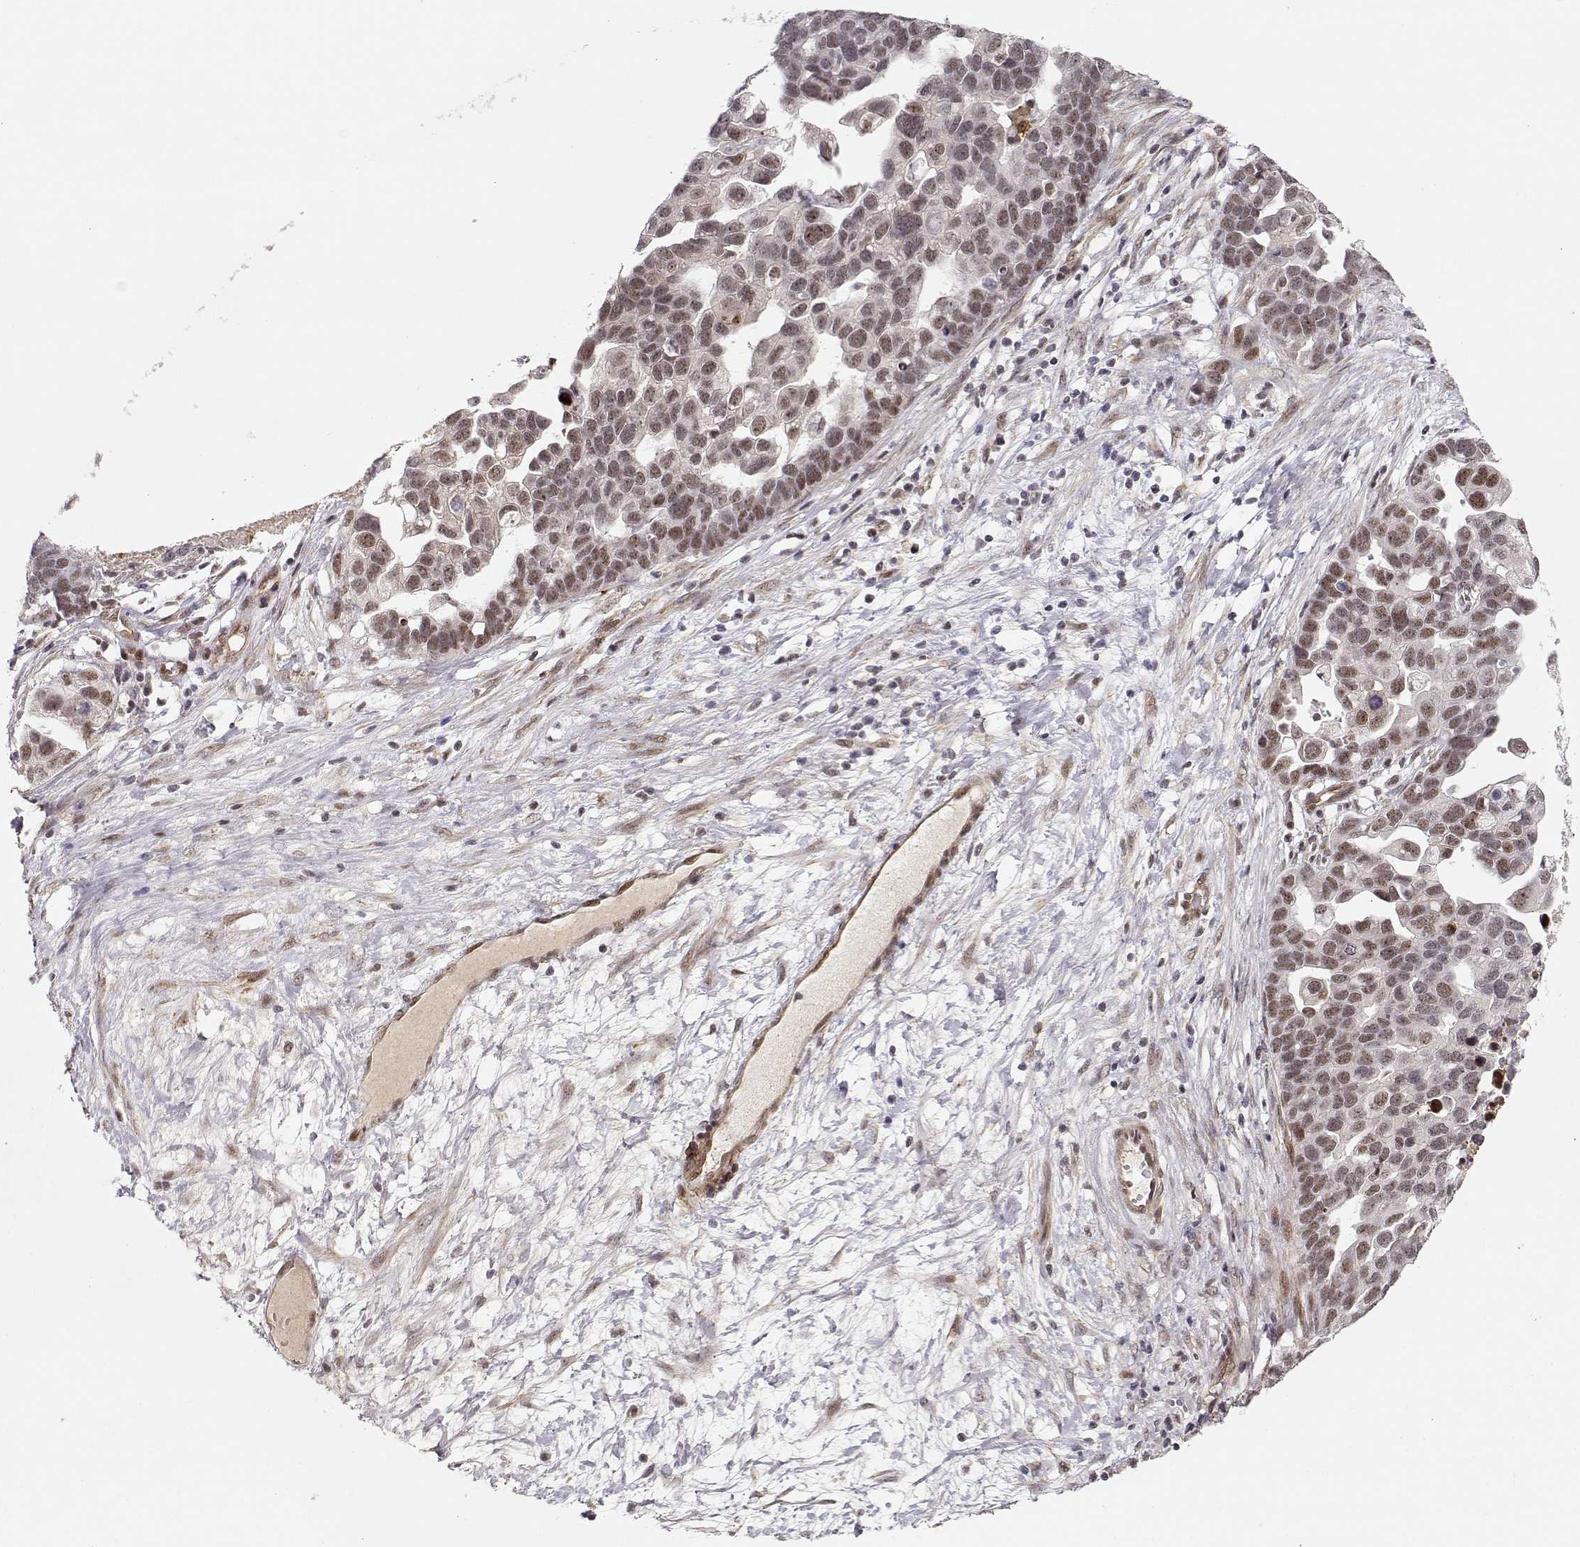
{"staining": {"intensity": "moderate", "quantity": "25%-75%", "location": "nuclear"}, "tissue": "ovarian cancer", "cell_type": "Tumor cells", "image_type": "cancer", "snomed": [{"axis": "morphology", "description": "Cystadenocarcinoma, serous, NOS"}, {"axis": "topography", "description": "Ovary"}], "caption": "Brown immunohistochemical staining in human ovarian serous cystadenocarcinoma shows moderate nuclear staining in approximately 25%-75% of tumor cells. The staining is performed using DAB brown chromogen to label protein expression. The nuclei are counter-stained blue using hematoxylin.", "gene": "CIR1", "patient": {"sex": "female", "age": 54}}